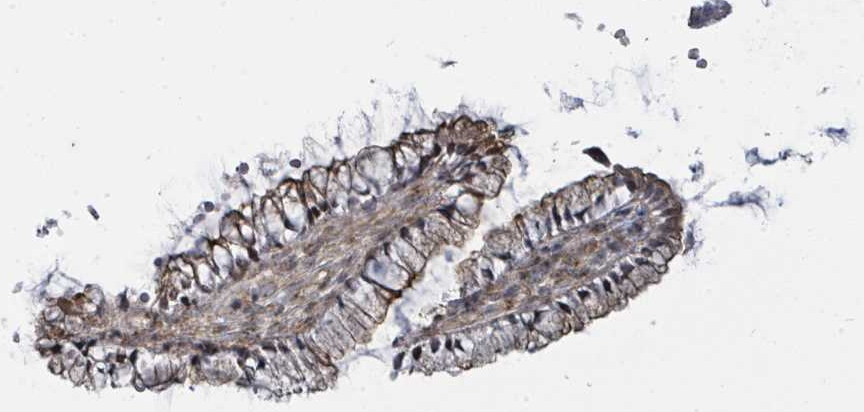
{"staining": {"intensity": "weak", "quantity": ">75%", "location": "cytoplasmic/membranous"}, "tissue": "cervix", "cell_type": "Glandular cells", "image_type": "normal", "snomed": [{"axis": "morphology", "description": "Normal tissue, NOS"}, {"axis": "topography", "description": "Cervix"}], "caption": "DAB immunohistochemical staining of unremarkable human cervix exhibits weak cytoplasmic/membranous protein expression in approximately >75% of glandular cells.", "gene": "PSMG2", "patient": {"sex": "female", "age": 36}}